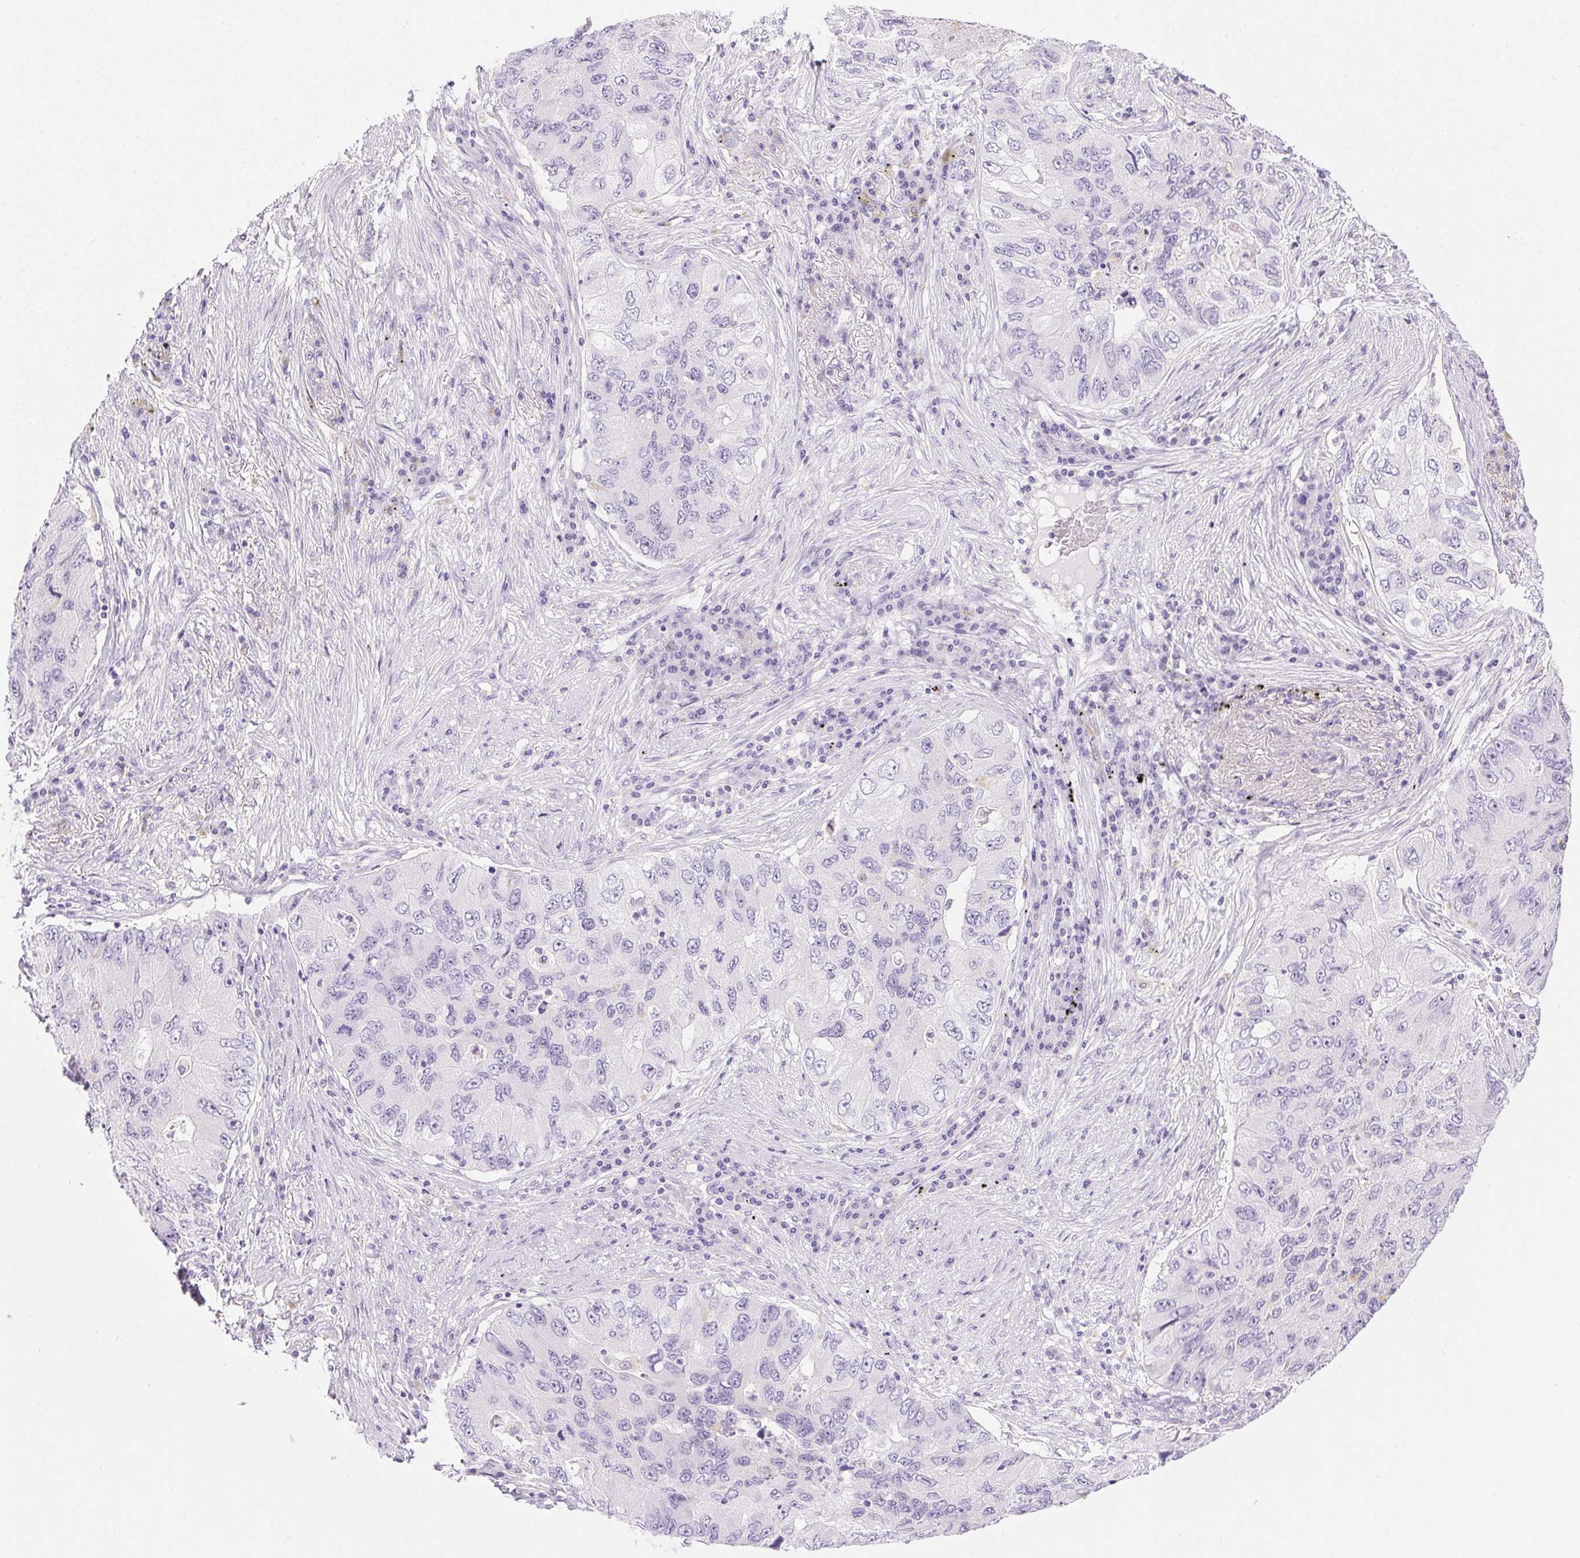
{"staining": {"intensity": "negative", "quantity": "none", "location": "none"}, "tissue": "lung cancer", "cell_type": "Tumor cells", "image_type": "cancer", "snomed": [{"axis": "morphology", "description": "Adenocarcinoma, NOS"}, {"axis": "morphology", "description": "Adenocarcinoma, metastatic, NOS"}, {"axis": "topography", "description": "Lymph node"}, {"axis": "topography", "description": "Lung"}], "caption": "Tumor cells show no significant protein expression in metastatic adenocarcinoma (lung).", "gene": "ATP6V1G3", "patient": {"sex": "female", "age": 54}}